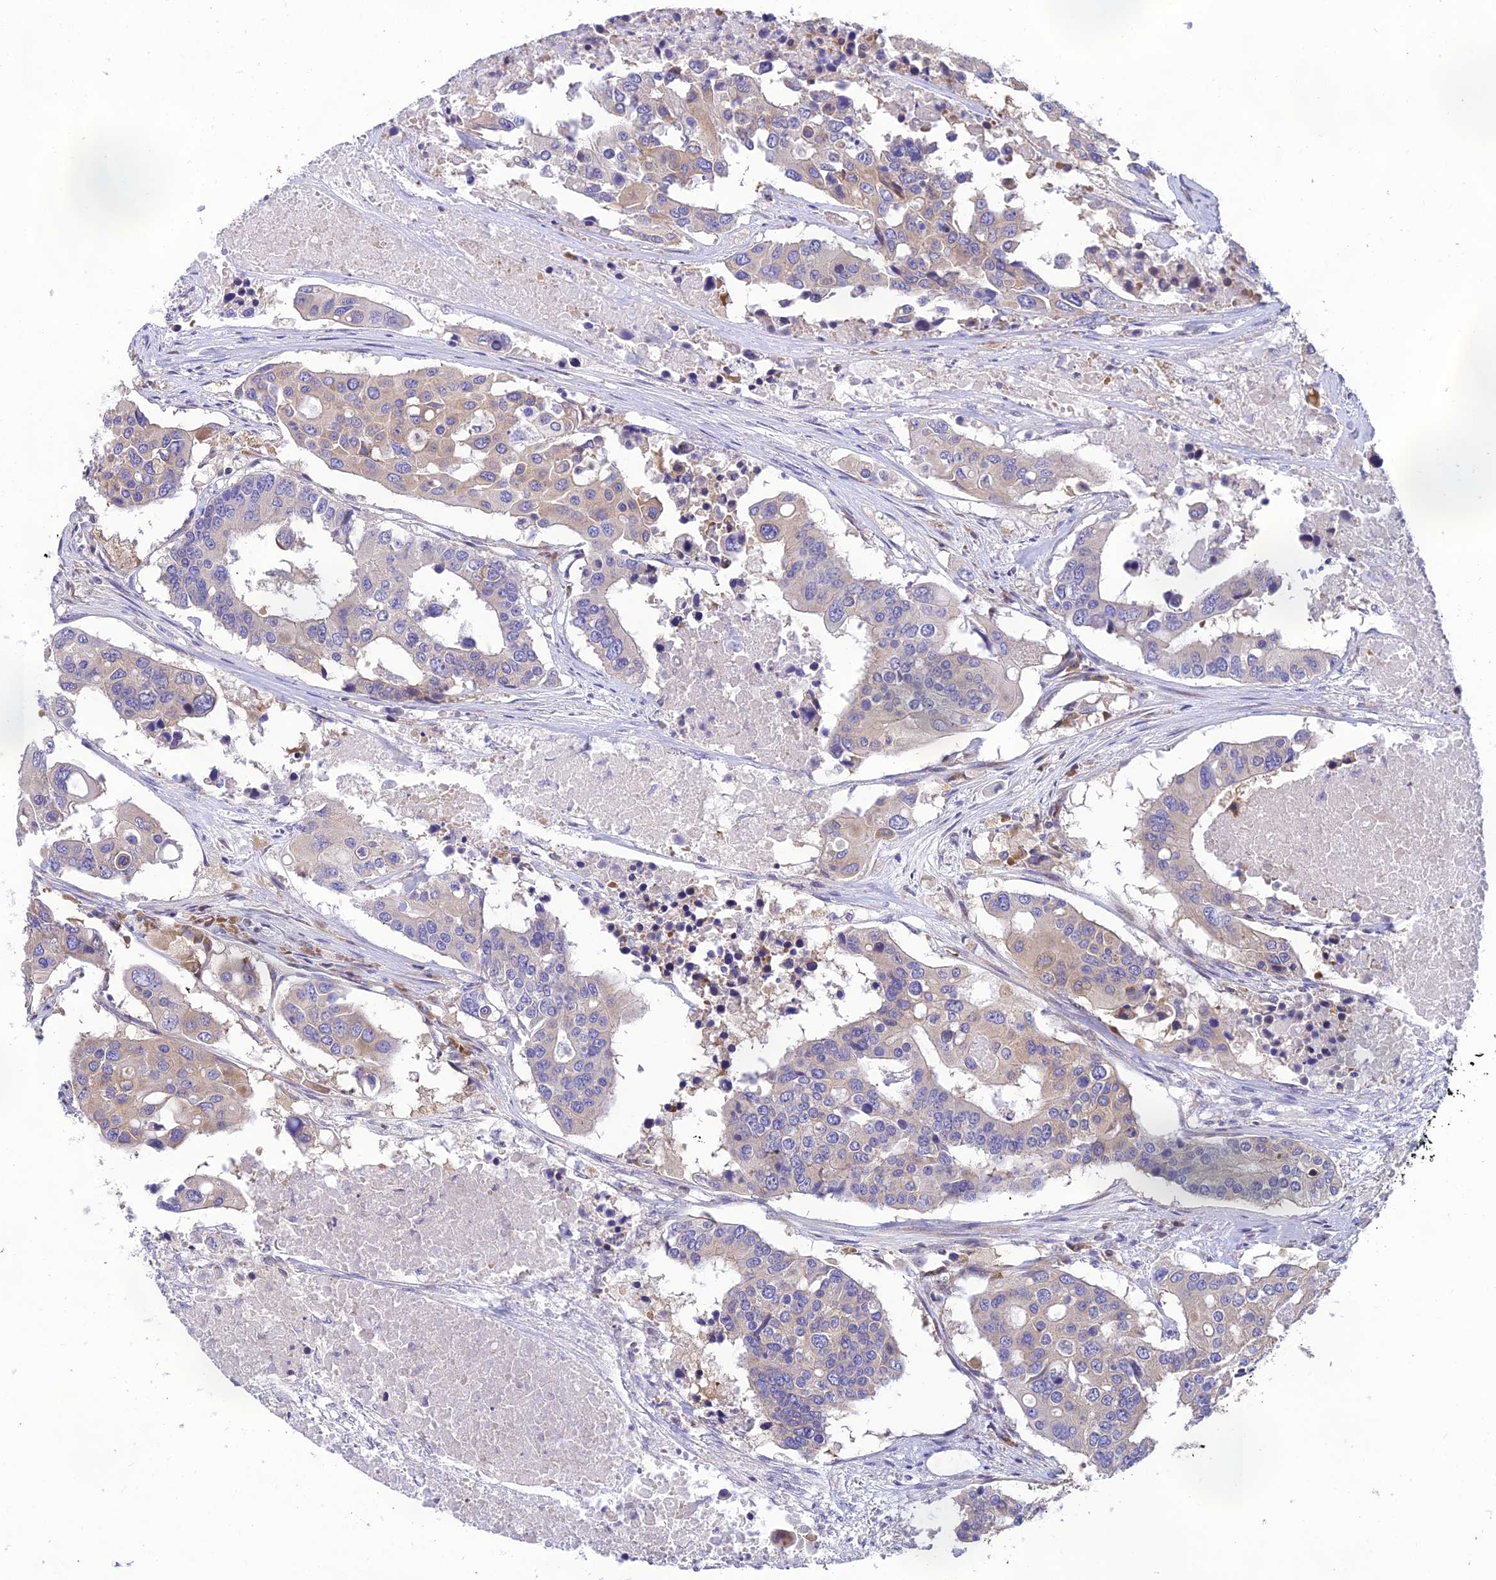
{"staining": {"intensity": "weak", "quantity": "<25%", "location": "cytoplasmic/membranous"}, "tissue": "colorectal cancer", "cell_type": "Tumor cells", "image_type": "cancer", "snomed": [{"axis": "morphology", "description": "Adenocarcinoma, NOS"}, {"axis": "topography", "description": "Colon"}], "caption": "High magnification brightfield microscopy of colorectal cancer stained with DAB (brown) and counterstained with hematoxylin (blue): tumor cells show no significant positivity.", "gene": "CLCN7", "patient": {"sex": "male", "age": 77}}